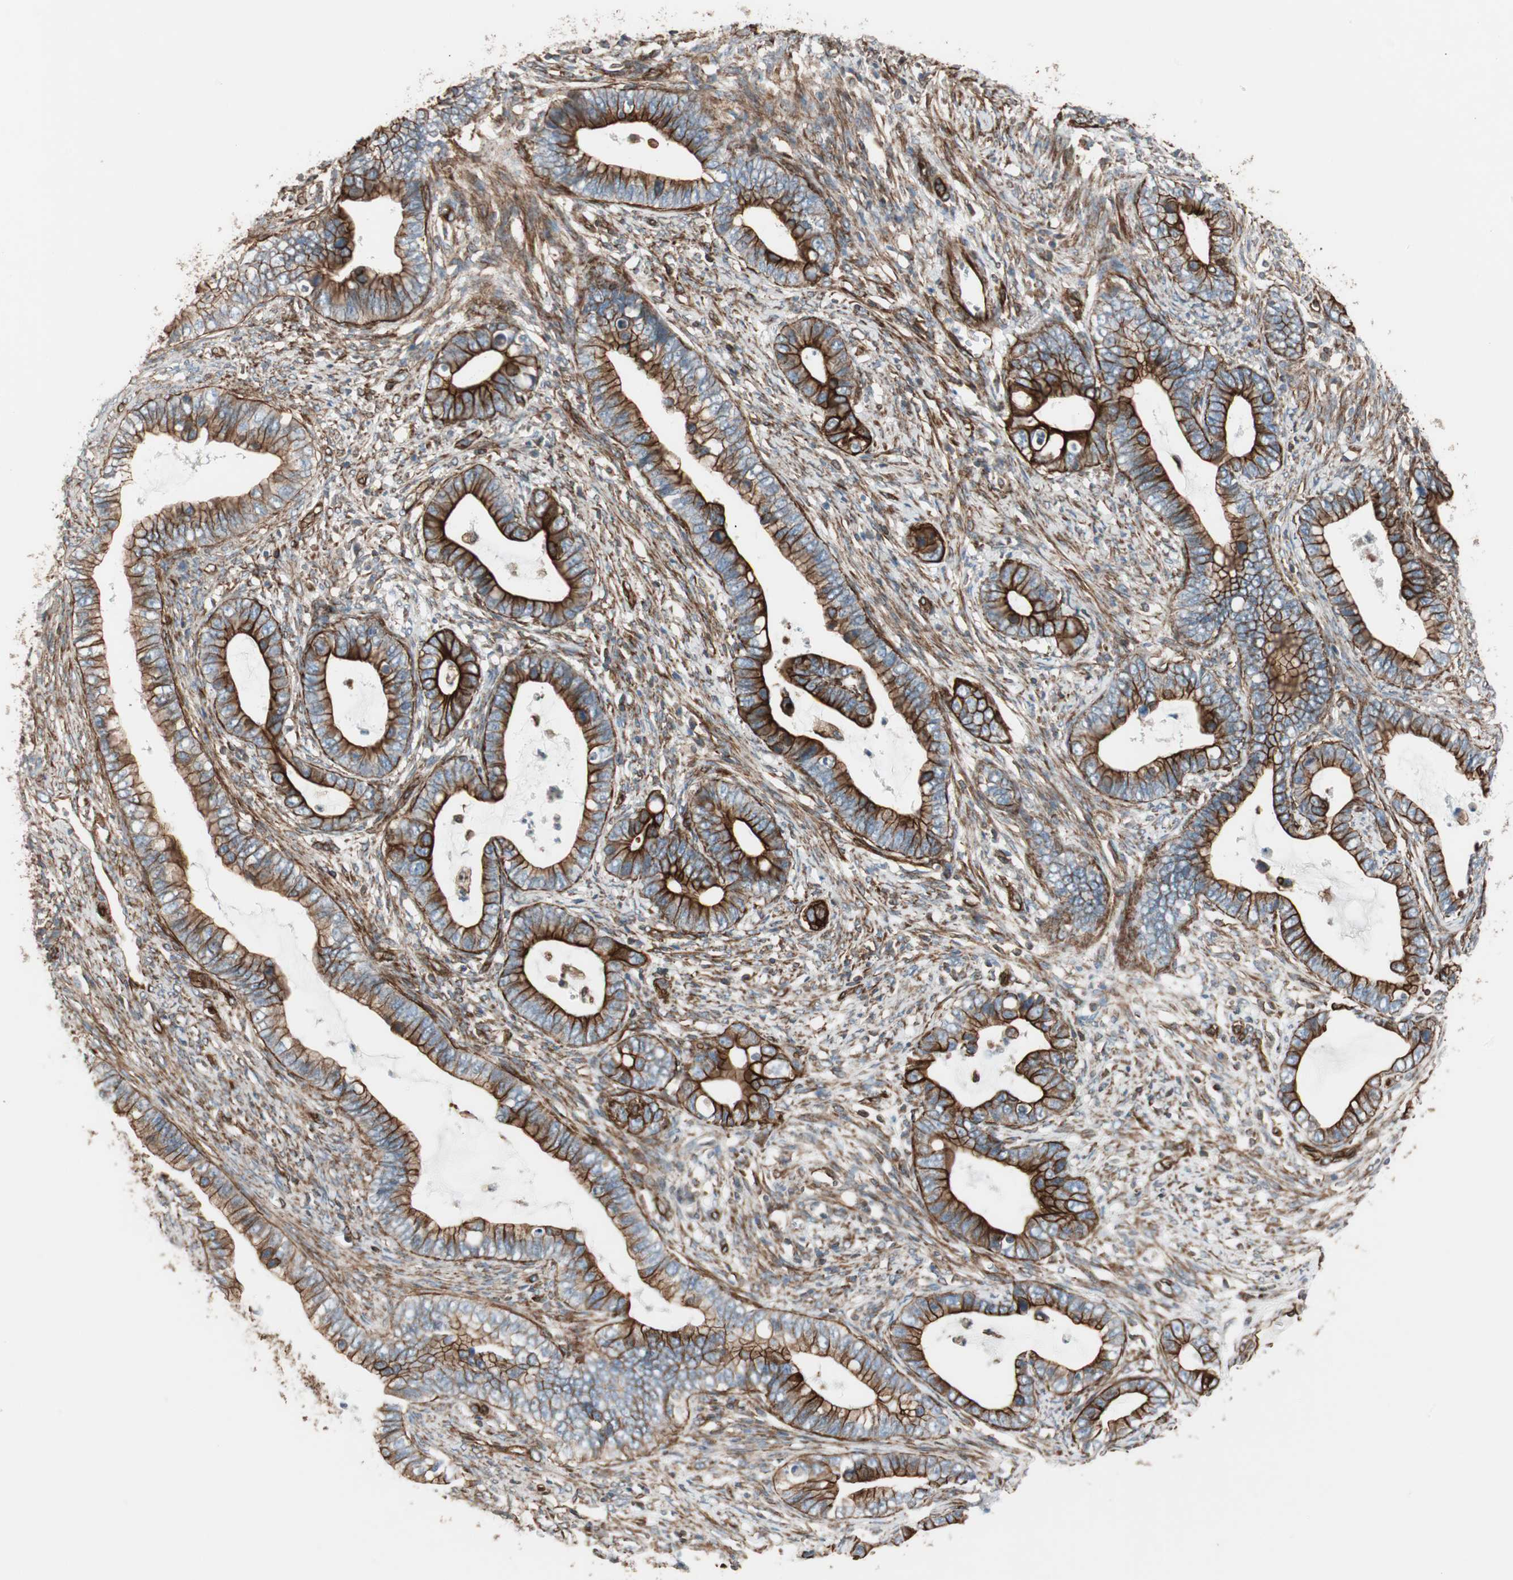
{"staining": {"intensity": "strong", "quantity": ">75%", "location": "cytoplasmic/membranous"}, "tissue": "cervical cancer", "cell_type": "Tumor cells", "image_type": "cancer", "snomed": [{"axis": "morphology", "description": "Adenocarcinoma, NOS"}, {"axis": "topography", "description": "Cervix"}], "caption": "The image exhibits a brown stain indicating the presence of a protein in the cytoplasmic/membranous of tumor cells in cervical cancer (adenocarcinoma).", "gene": "TCTA", "patient": {"sex": "female", "age": 44}}